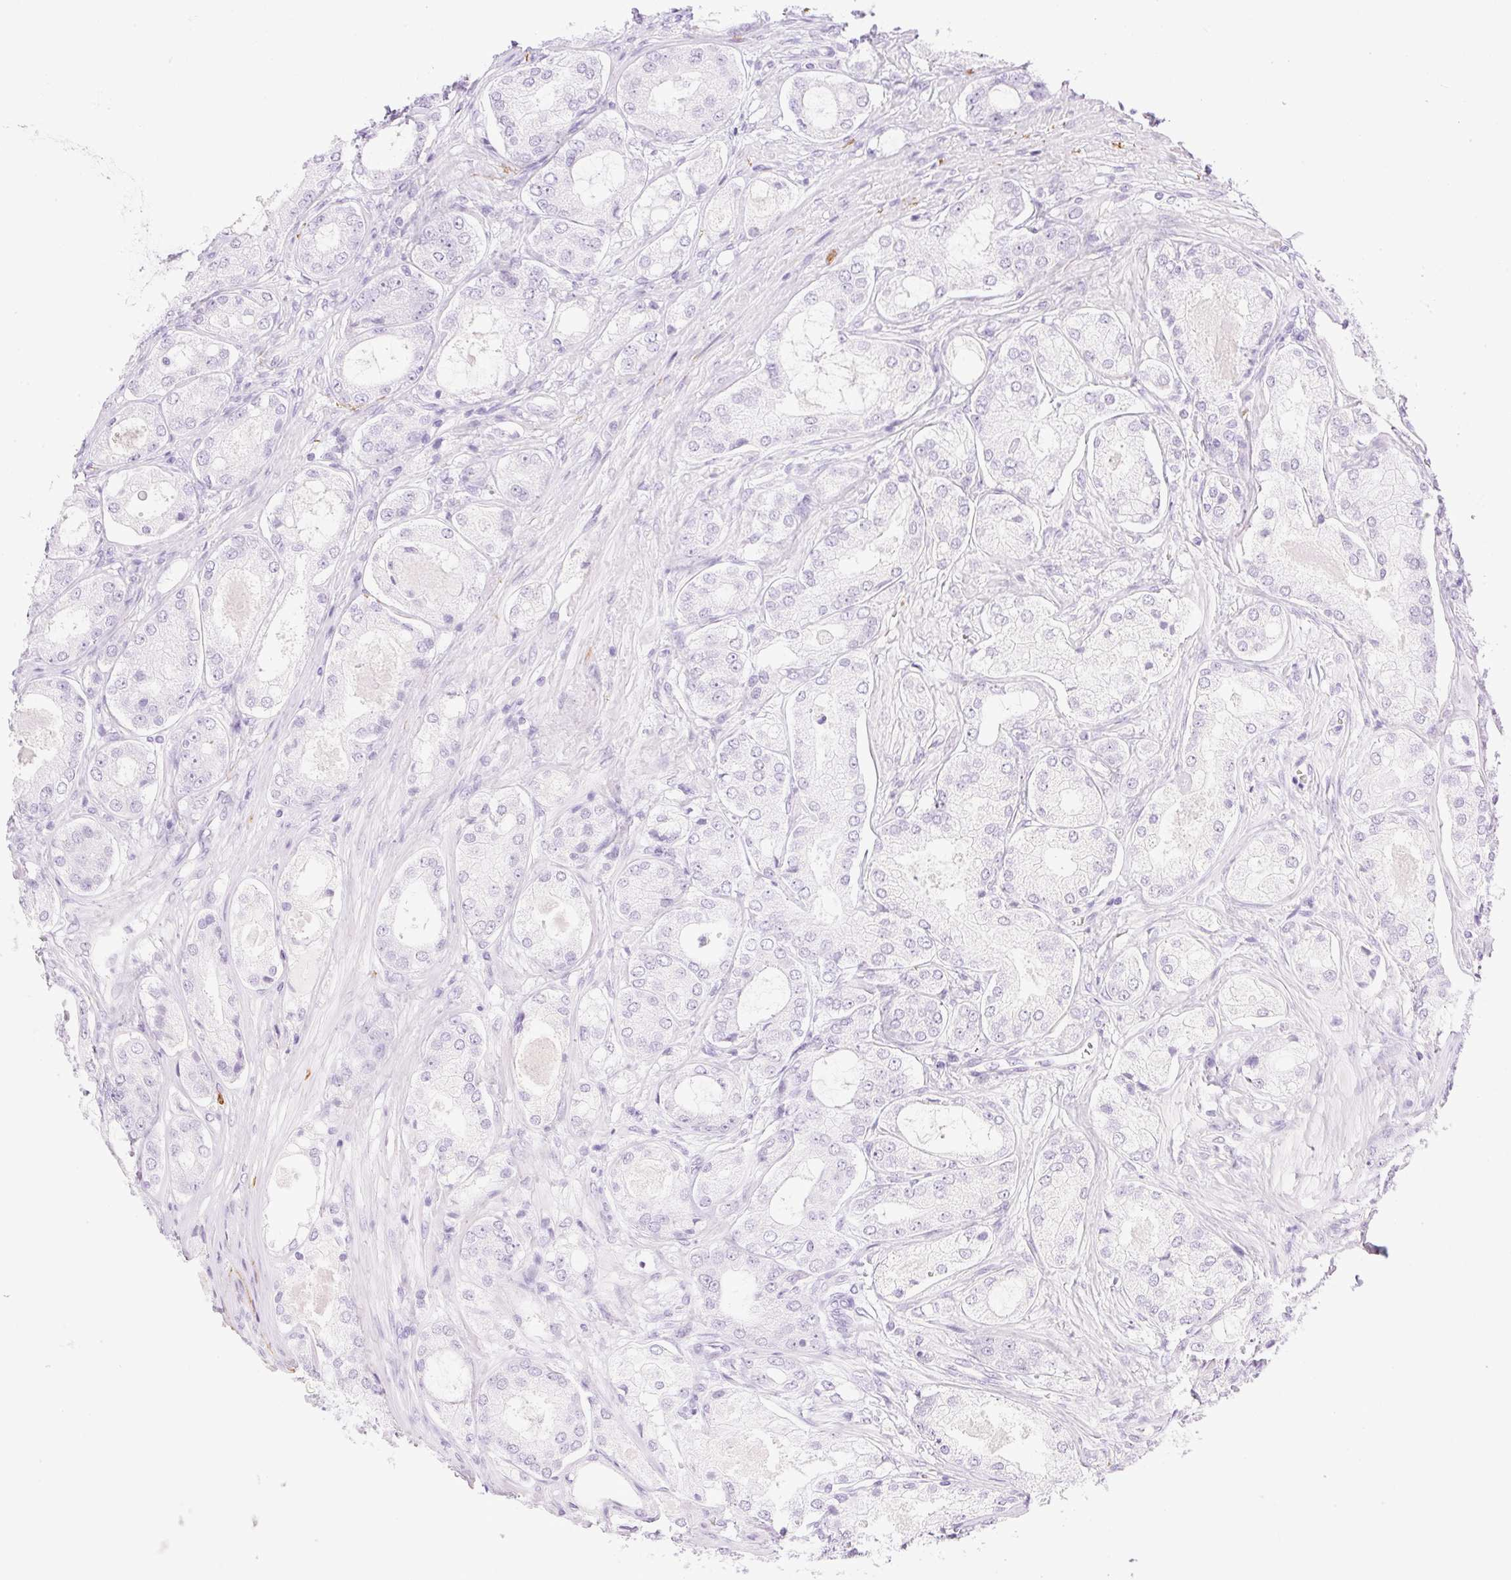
{"staining": {"intensity": "negative", "quantity": "none", "location": "none"}, "tissue": "prostate cancer", "cell_type": "Tumor cells", "image_type": "cancer", "snomed": [{"axis": "morphology", "description": "Adenocarcinoma, Low grade"}, {"axis": "topography", "description": "Prostate"}], "caption": "High power microscopy micrograph of an IHC photomicrograph of prostate cancer, revealing no significant positivity in tumor cells. The staining was performed using DAB (3,3'-diaminobenzidine) to visualize the protein expression in brown, while the nuclei were stained in blue with hematoxylin (Magnification: 20x).", "gene": "SP140L", "patient": {"sex": "male", "age": 68}}